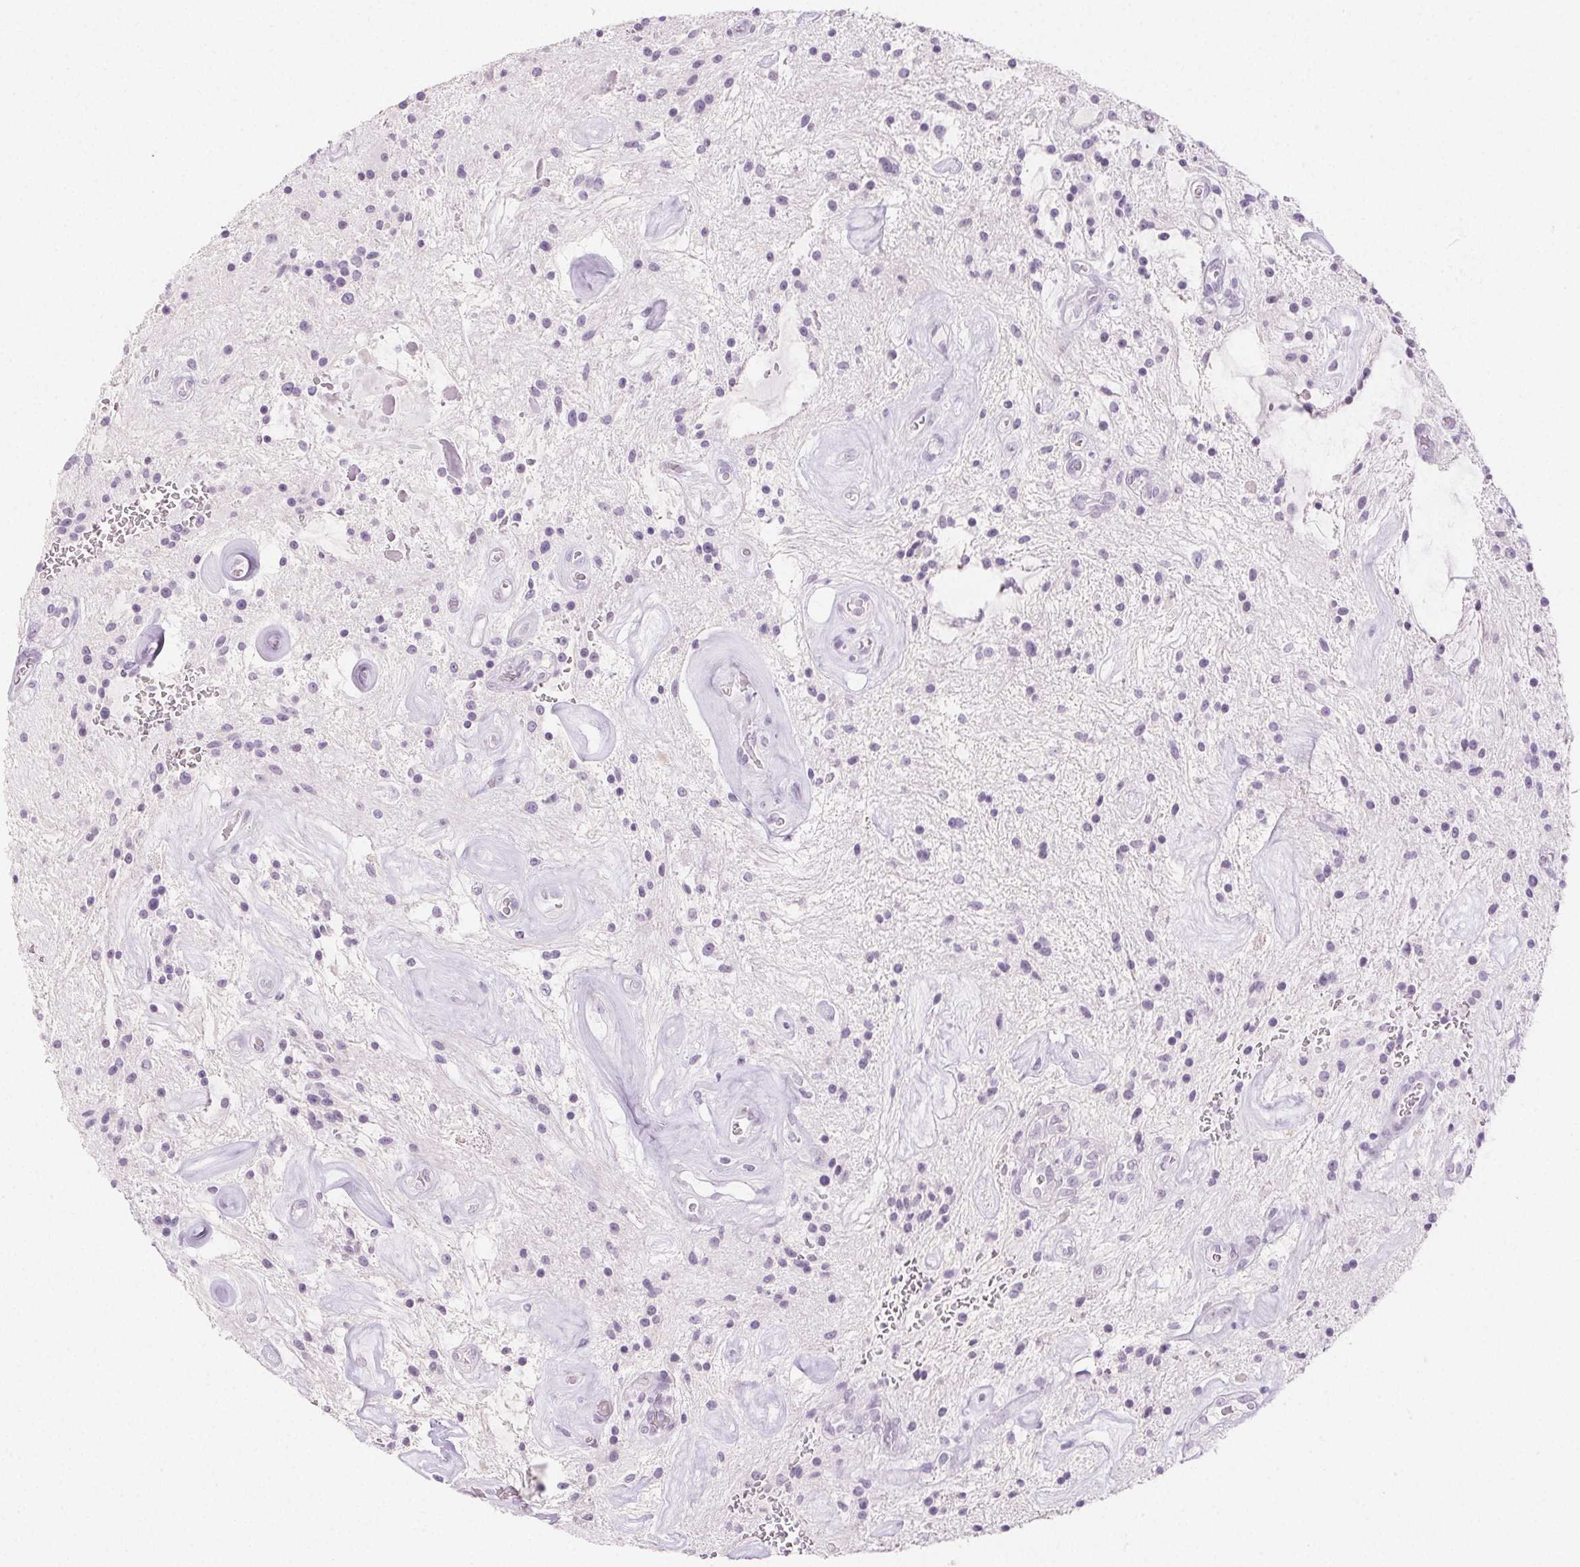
{"staining": {"intensity": "negative", "quantity": "none", "location": "none"}, "tissue": "glioma", "cell_type": "Tumor cells", "image_type": "cancer", "snomed": [{"axis": "morphology", "description": "Glioma, malignant, Low grade"}, {"axis": "topography", "description": "Cerebellum"}], "caption": "Immunohistochemistry of glioma shows no staining in tumor cells. (Stains: DAB (3,3'-diaminobenzidine) immunohistochemistry with hematoxylin counter stain, Microscopy: brightfield microscopy at high magnification).", "gene": "PI3", "patient": {"sex": "female", "age": 14}}